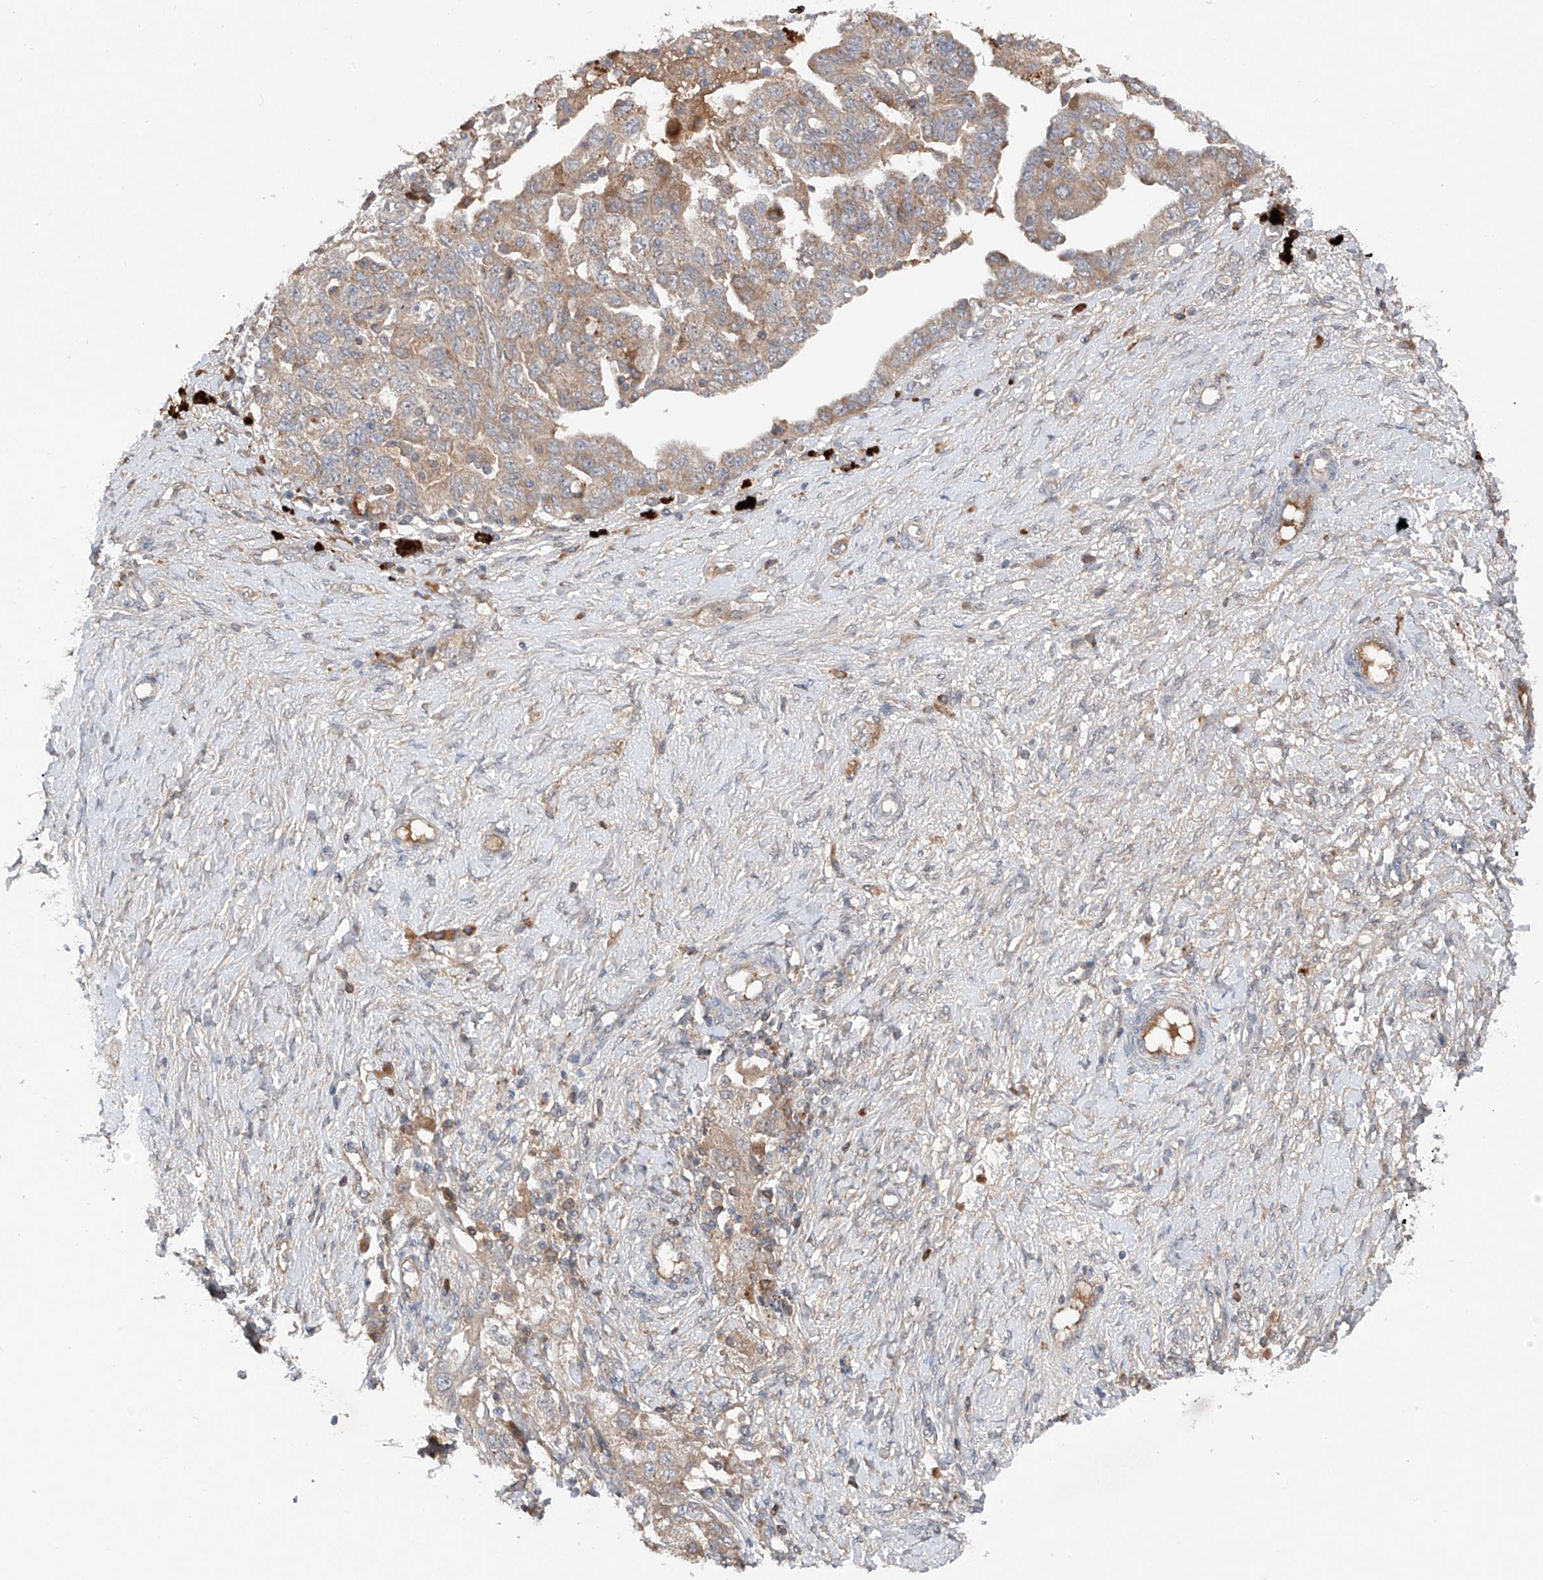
{"staining": {"intensity": "weak", "quantity": ">75%", "location": "cytoplasmic/membranous"}, "tissue": "ovarian cancer", "cell_type": "Tumor cells", "image_type": "cancer", "snomed": [{"axis": "morphology", "description": "Carcinoma, NOS"}, {"axis": "morphology", "description": "Cystadenocarcinoma, serous, NOS"}, {"axis": "topography", "description": "Ovary"}], "caption": "Weak cytoplasmic/membranous expression for a protein is present in approximately >75% of tumor cells of serous cystadenocarcinoma (ovarian) using IHC.", "gene": "FAM135A", "patient": {"sex": "female", "age": 69}}